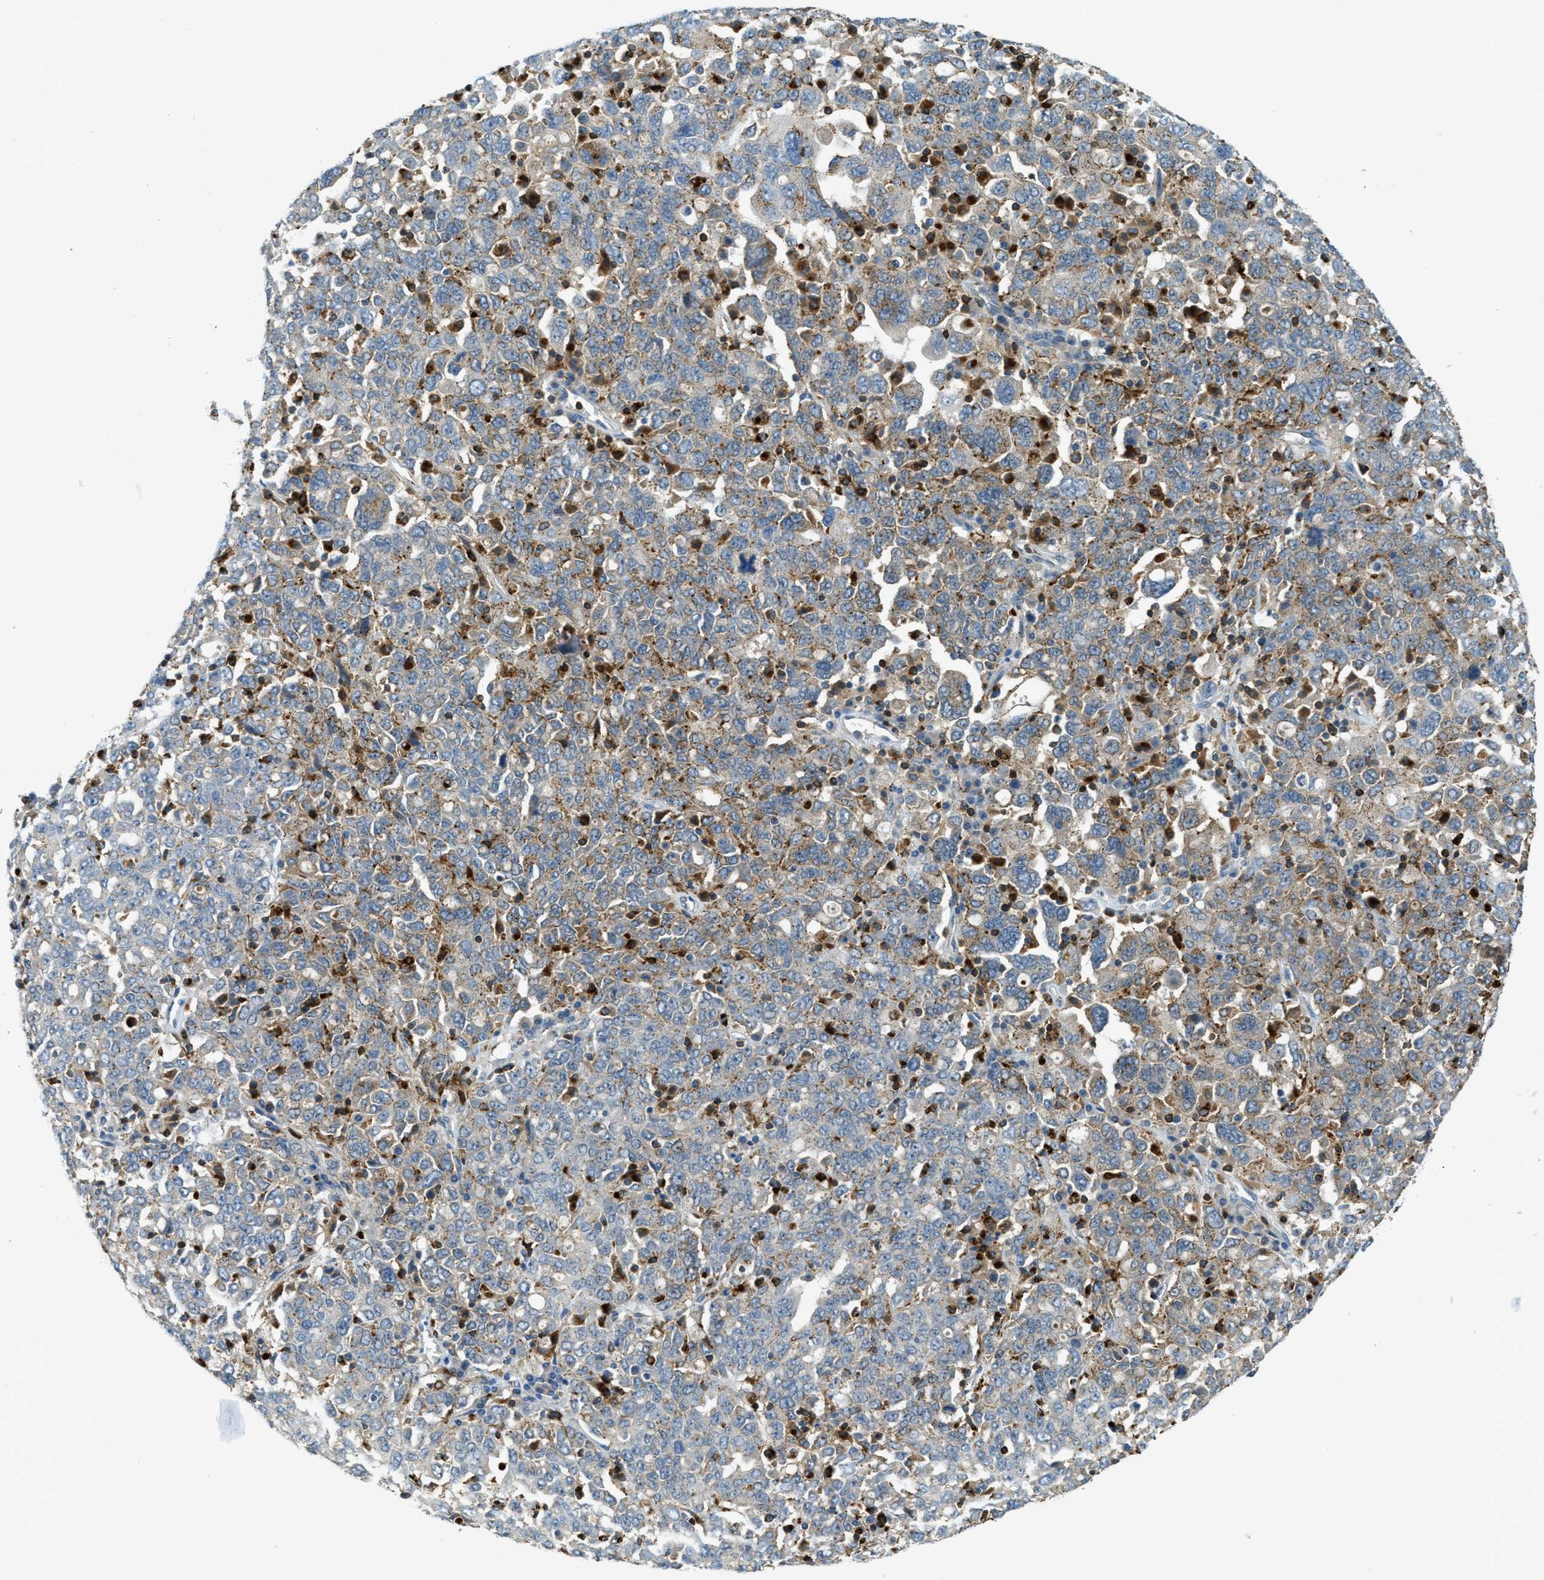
{"staining": {"intensity": "moderate", "quantity": "<25%", "location": "cytoplasmic/membranous"}, "tissue": "ovarian cancer", "cell_type": "Tumor cells", "image_type": "cancer", "snomed": [{"axis": "morphology", "description": "Carcinoma, endometroid"}, {"axis": "topography", "description": "Ovary"}], "caption": "Immunohistochemistry (IHC) staining of ovarian endometroid carcinoma, which displays low levels of moderate cytoplasmic/membranous expression in about <25% of tumor cells indicating moderate cytoplasmic/membranous protein positivity. The staining was performed using DAB (brown) for protein detection and nuclei were counterstained in hematoxylin (blue).", "gene": "PLBD2", "patient": {"sex": "female", "age": 62}}